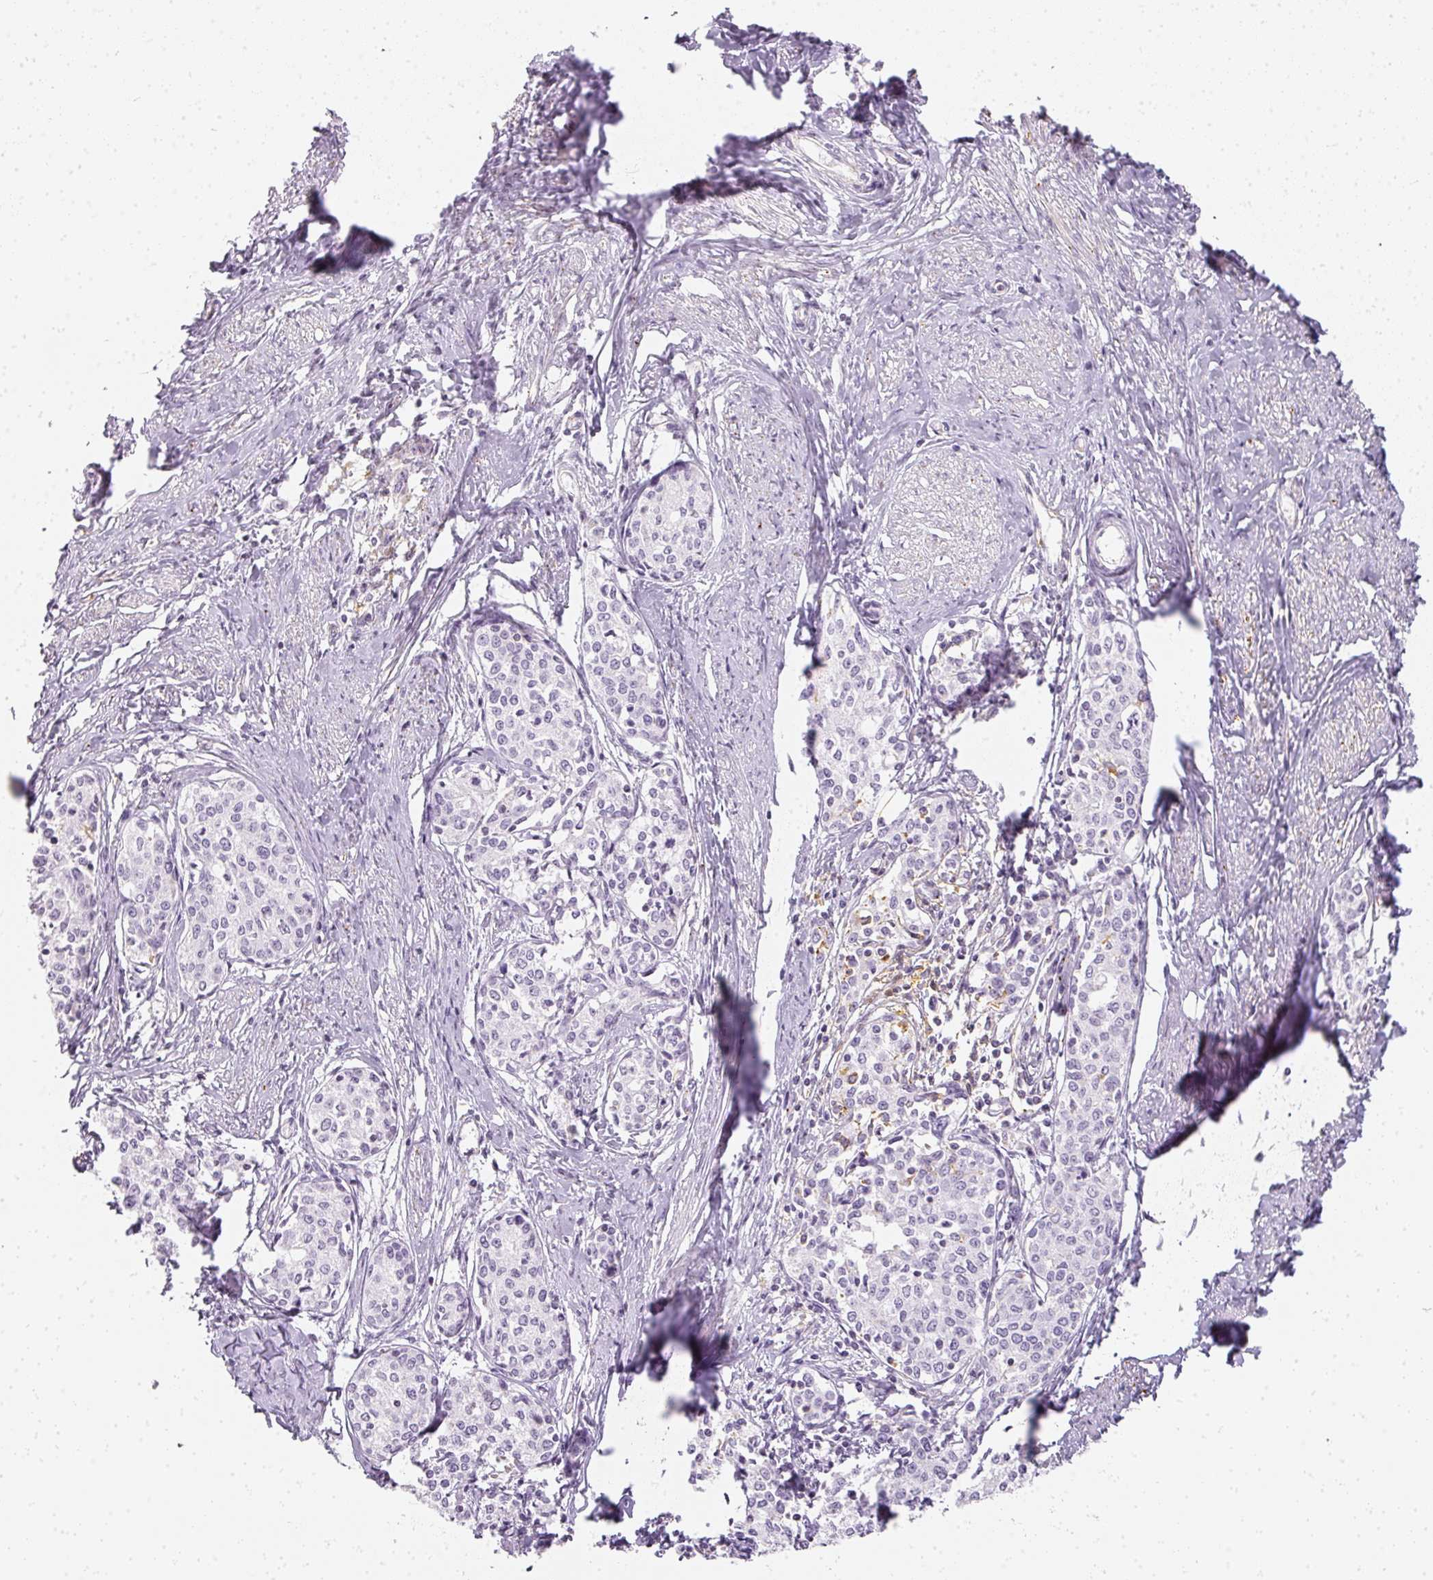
{"staining": {"intensity": "negative", "quantity": "none", "location": "none"}, "tissue": "cervical cancer", "cell_type": "Tumor cells", "image_type": "cancer", "snomed": [{"axis": "morphology", "description": "Squamous cell carcinoma, NOS"}, {"axis": "morphology", "description": "Adenocarcinoma, NOS"}, {"axis": "topography", "description": "Cervix"}], "caption": "The photomicrograph reveals no staining of tumor cells in cervical cancer (squamous cell carcinoma).", "gene": "TMEM42", "patient": {"sex": "female", "age": 52}}